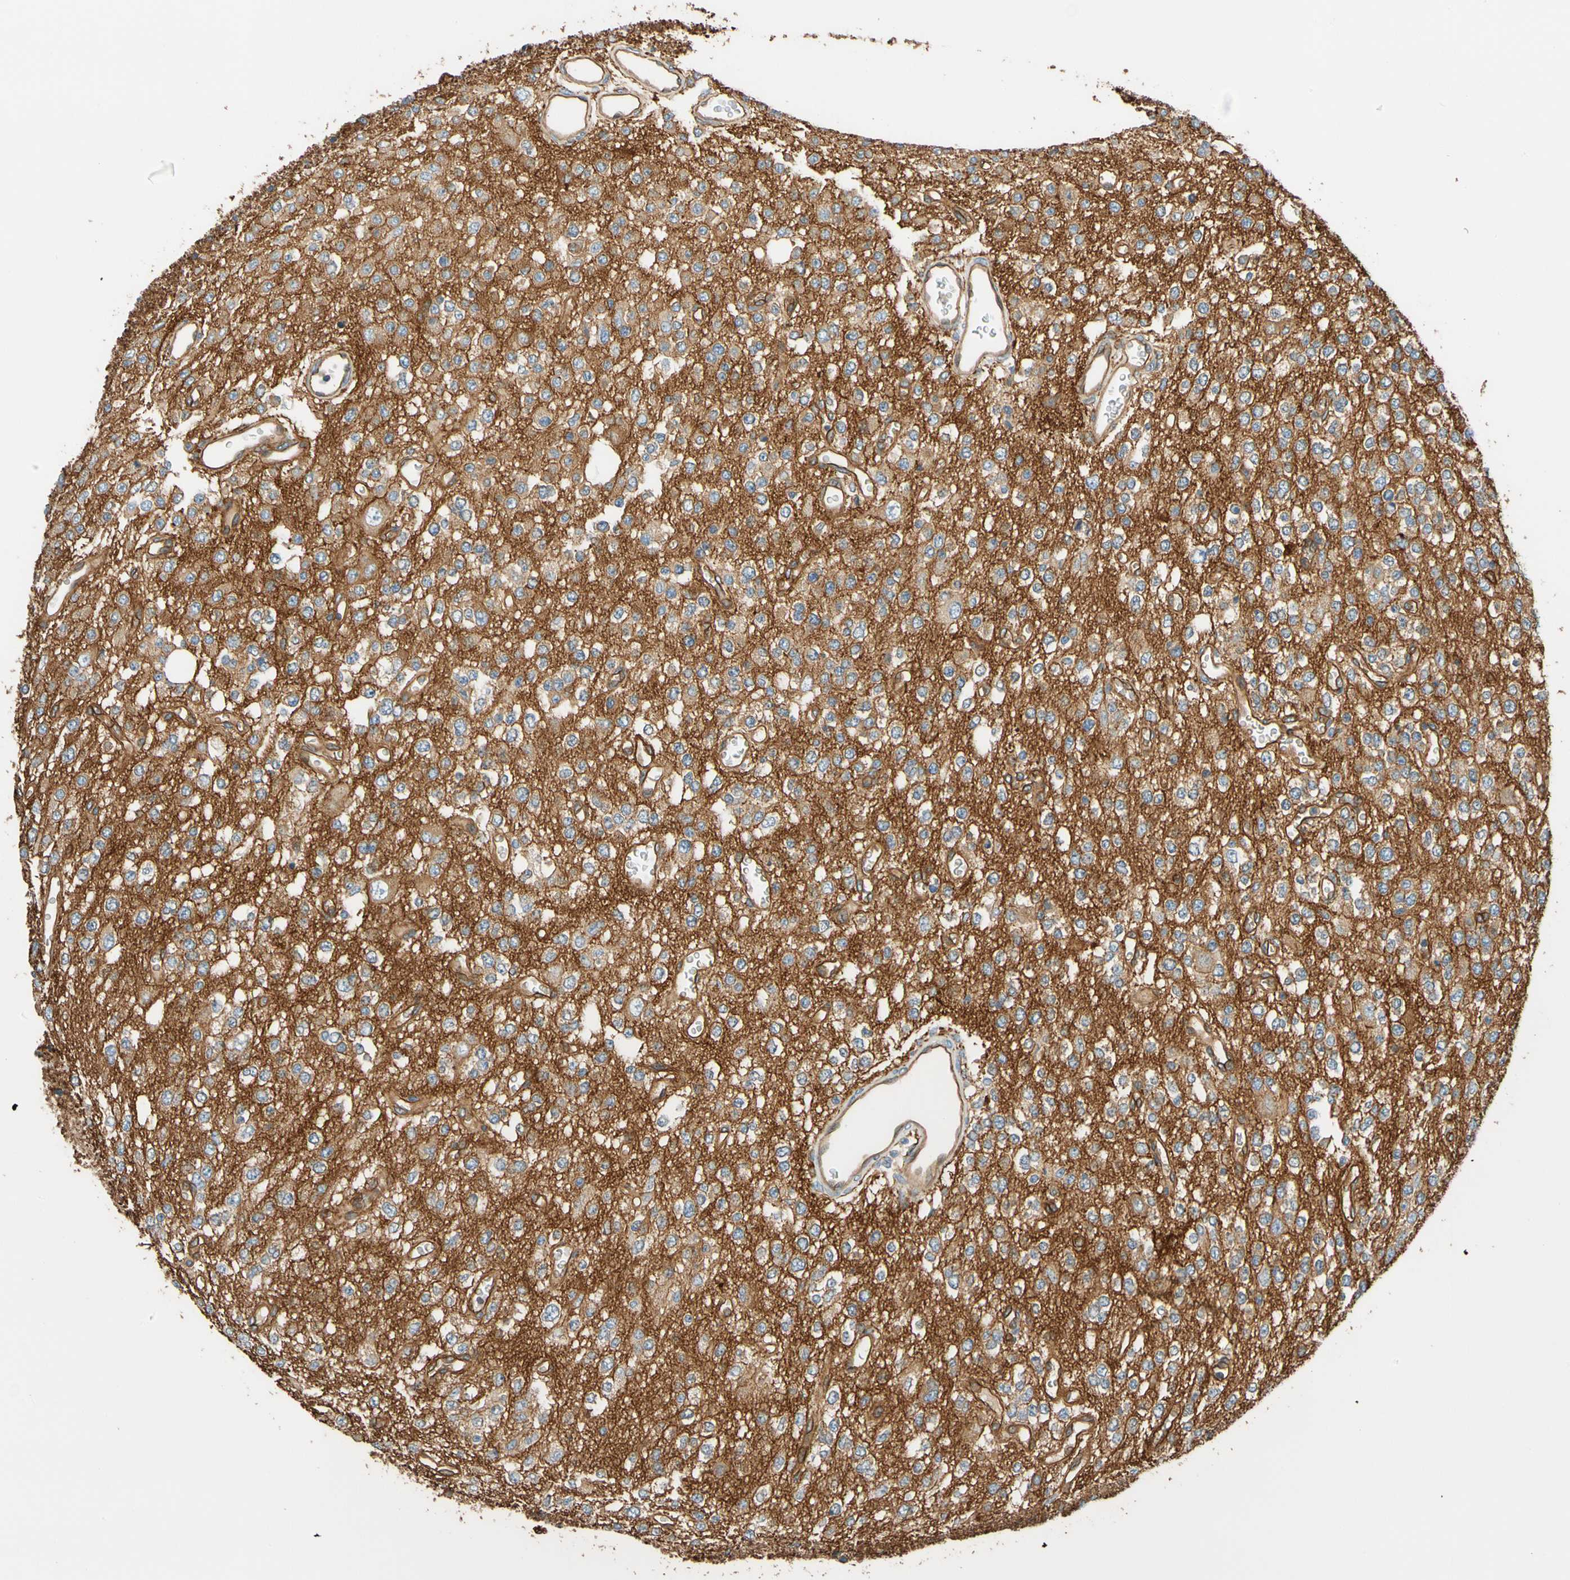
{"staining": {"intensity": "weak", "quantity": ">75%", "location": "cytoplasmic/membranous"}, "tissue": "glioma", "cell_type": "Tumor cells", "image_type": "cancer", "snomed": [{"axis": "morphology", "description": "Glioma, malignant, Low grade"}, {"axis": "topography", "description": "Brain"}], "caption": "Immunohistochemistry (IHC) histopathology image of glioma stained for a protein (brown), which reveals low levels of weak cytoplasmic/membranous staining in about >75% of tumor cells.", "gene": "SPTAN1", "patient": {"sex": "male", "age": 38}}